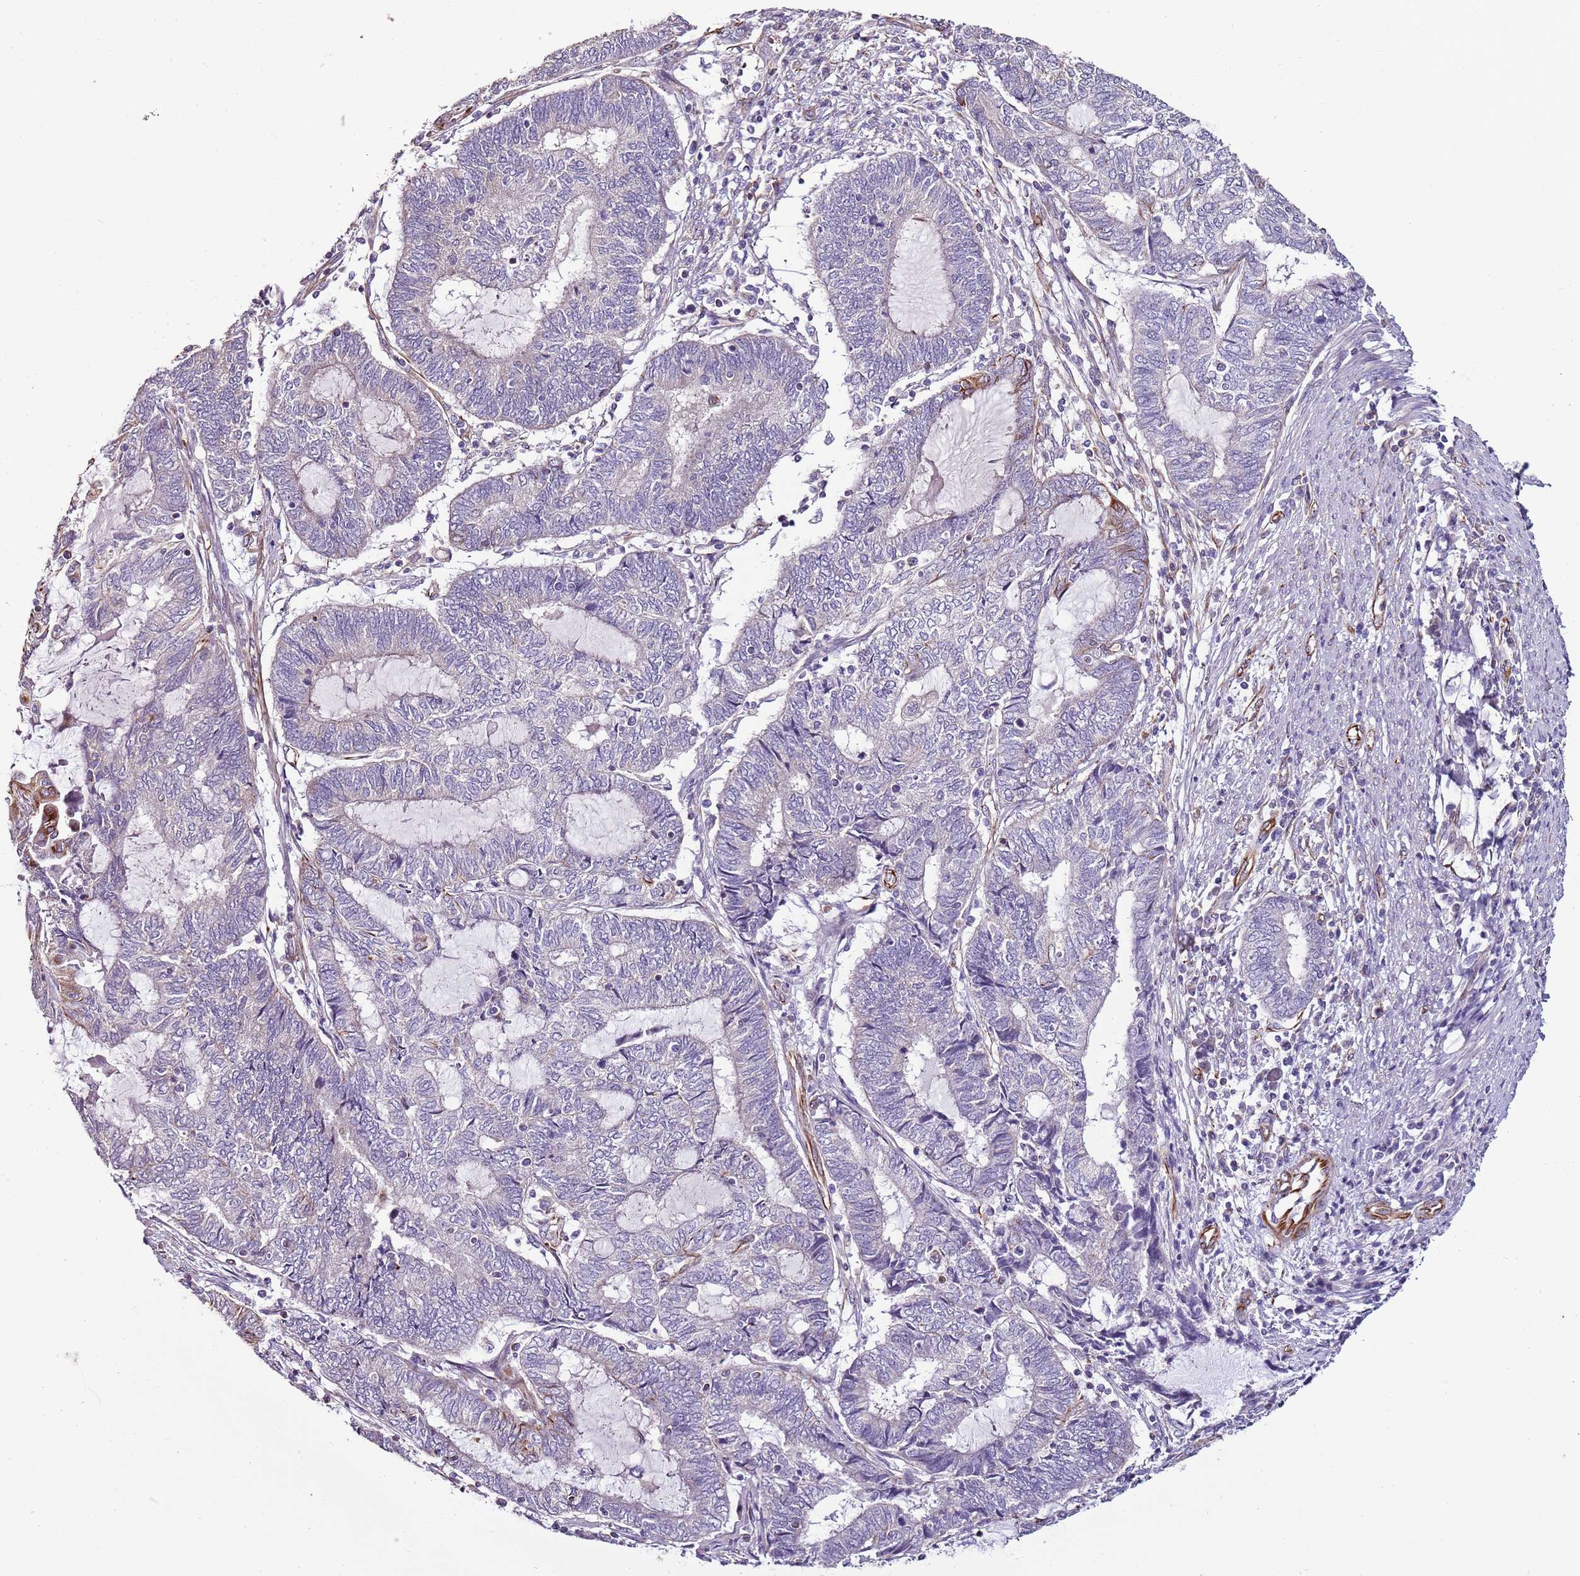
{"staining": {"intensity": "negative", "quantity": "none", "location": "none"}, "tissue": "endometrial cancer", "cell_type": "Tumor cells", "image_type": "cancer", "snomed": [{"axis": "morphology", "description": "Adenocarcinoma, NOS"}, {"axis": "topography", "description": "Uterus"}, {"axis": "topography", "description": "Endometrium"}], "caption": "This is an immunohistochemistry (IHC) histopathology image of adenocarcinoma (endometrial). There is no positivity in tumor cells.", "gene": "ZNF786", "patient": {"sex": "female", "age": 70}}